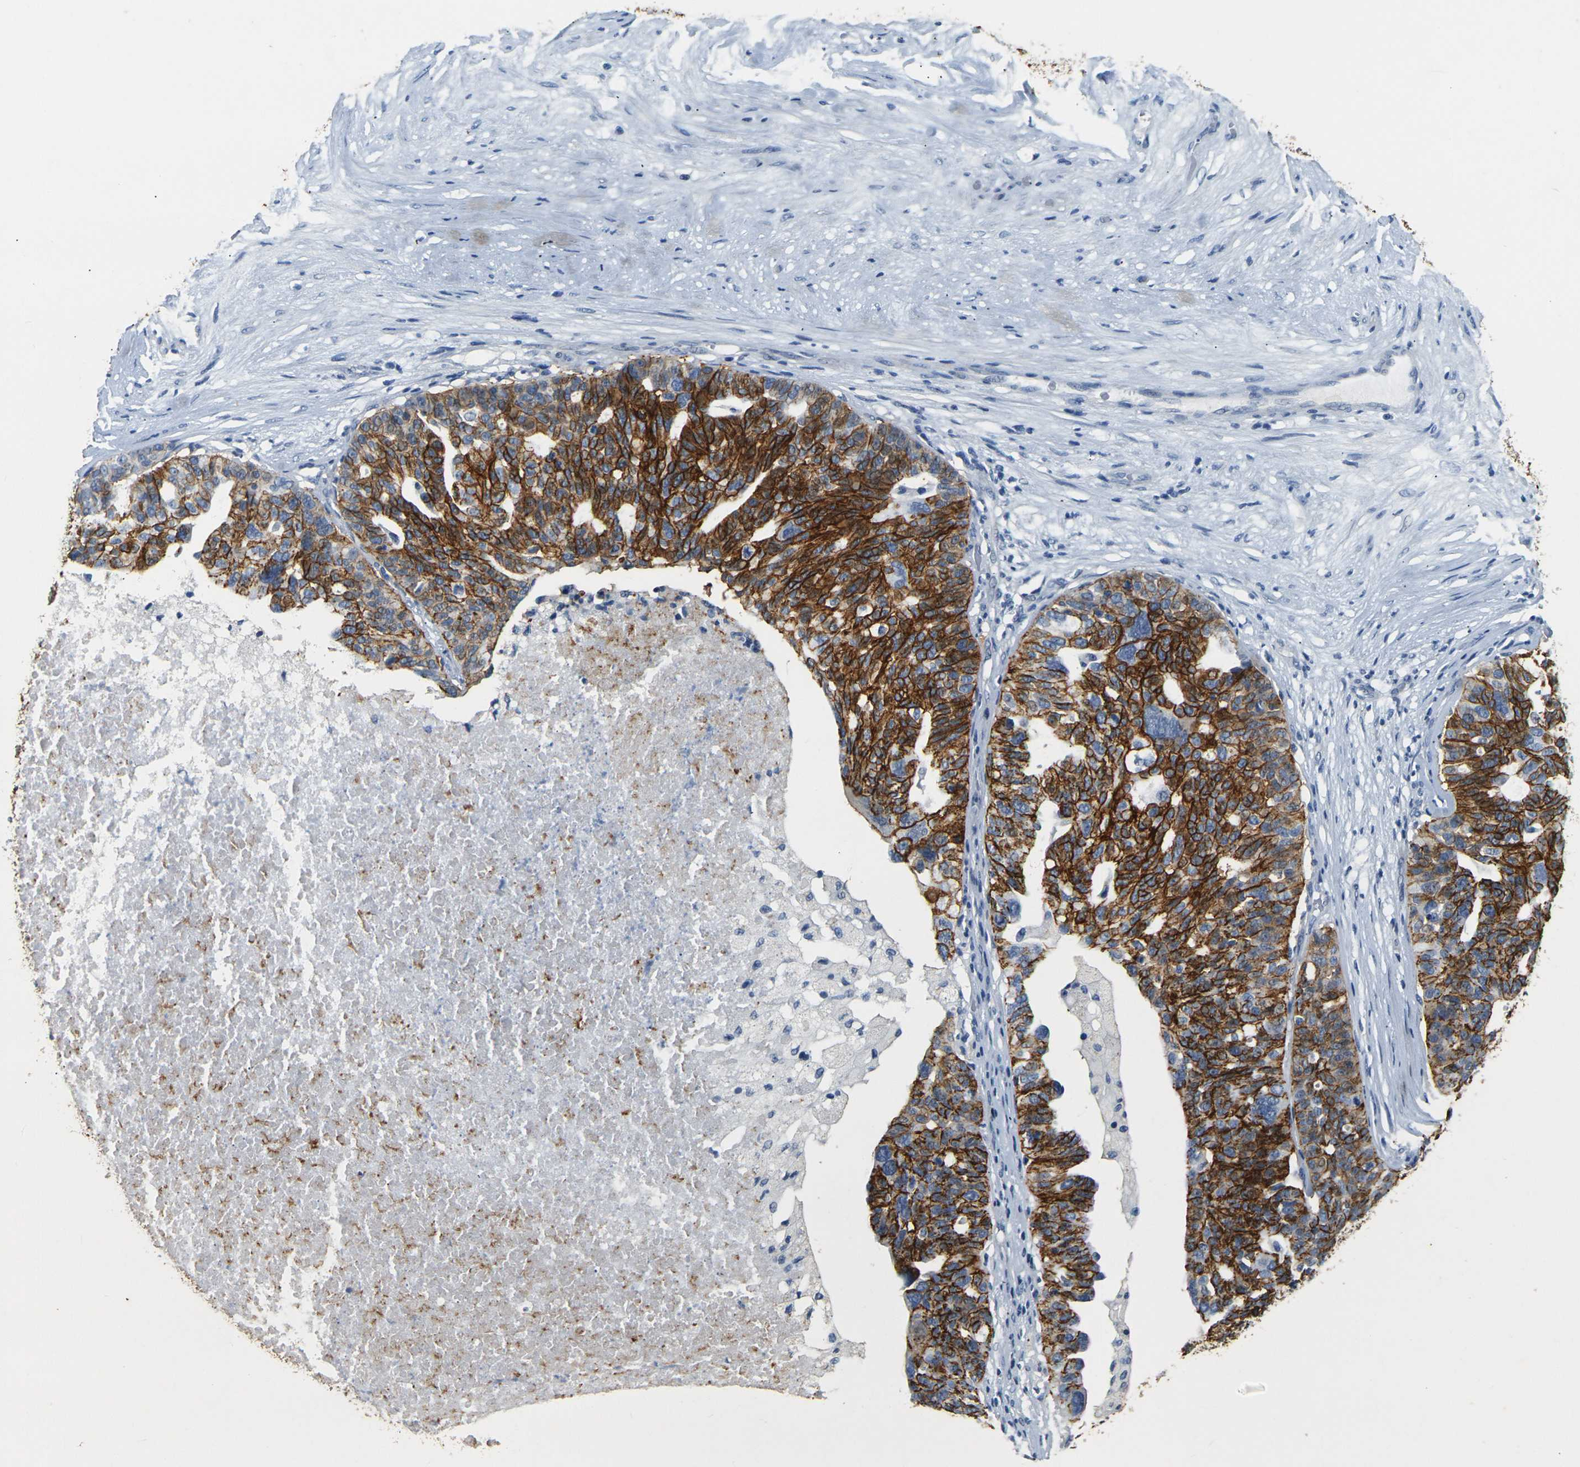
{"staining": {"intensity": "strong", "quantity": ">75%", "location": "cytoplasmic/membranous"}, "tissue": "ovarian cancer", "cell_type": "Tumor cells", "image_type": "cancer", "snomed": [{"axis": "morphology", "description": "Cystadenocarcinoma, serous, NOS"}, {"axis": "topography", "description": "Ovary"}], "caption": "Immunohistochemical staining of ovarian cancer (serous cystadenocarcinoma) reveals high levels of strong cytoplasmic/membranous positivity in approximately >75% of tumor cells.", "gene": "CLDN7", "patient": {"sex": "female", "age": 59}}